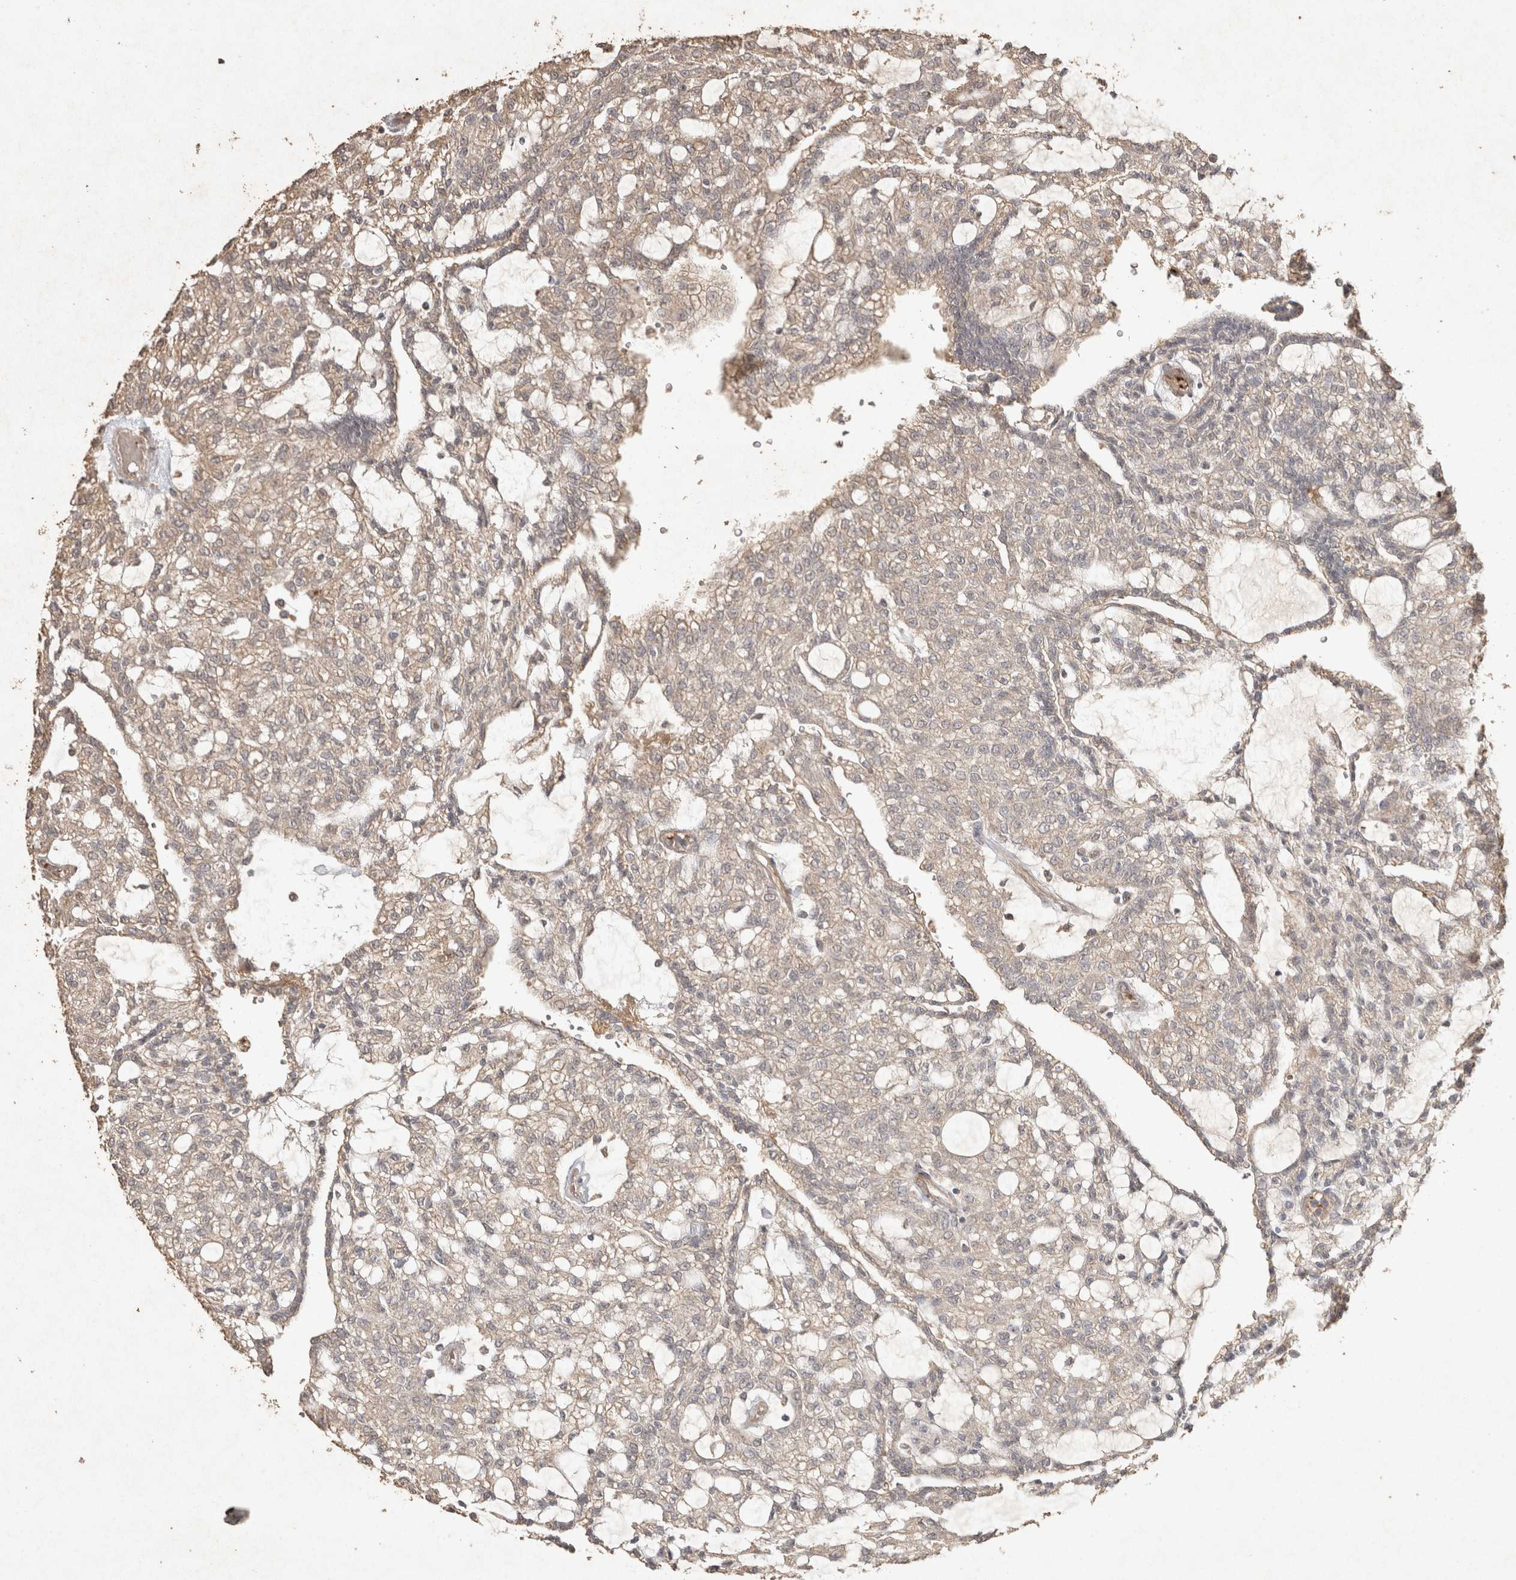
{"staining": {"intensity": "weak", "quantity": ">75%", "location": "cytoplasmic/membranous"}, "tissue": "renal cancer", "cell_type": "Tumor cells", "image_type": "cancer", "snomed": [{"axis": "morphology", "description": "Adenocarcinoma, NOS"}, {"axis": "topography", "description": "Kidney"}], "caption": "Human renal cancer stained with a brown dye exhibits weak cytoplasmic/membranous positive expression in about >75% of tumor cells.", "gene": "OSTN", "patient": {"sex": "male", "age": 63}}